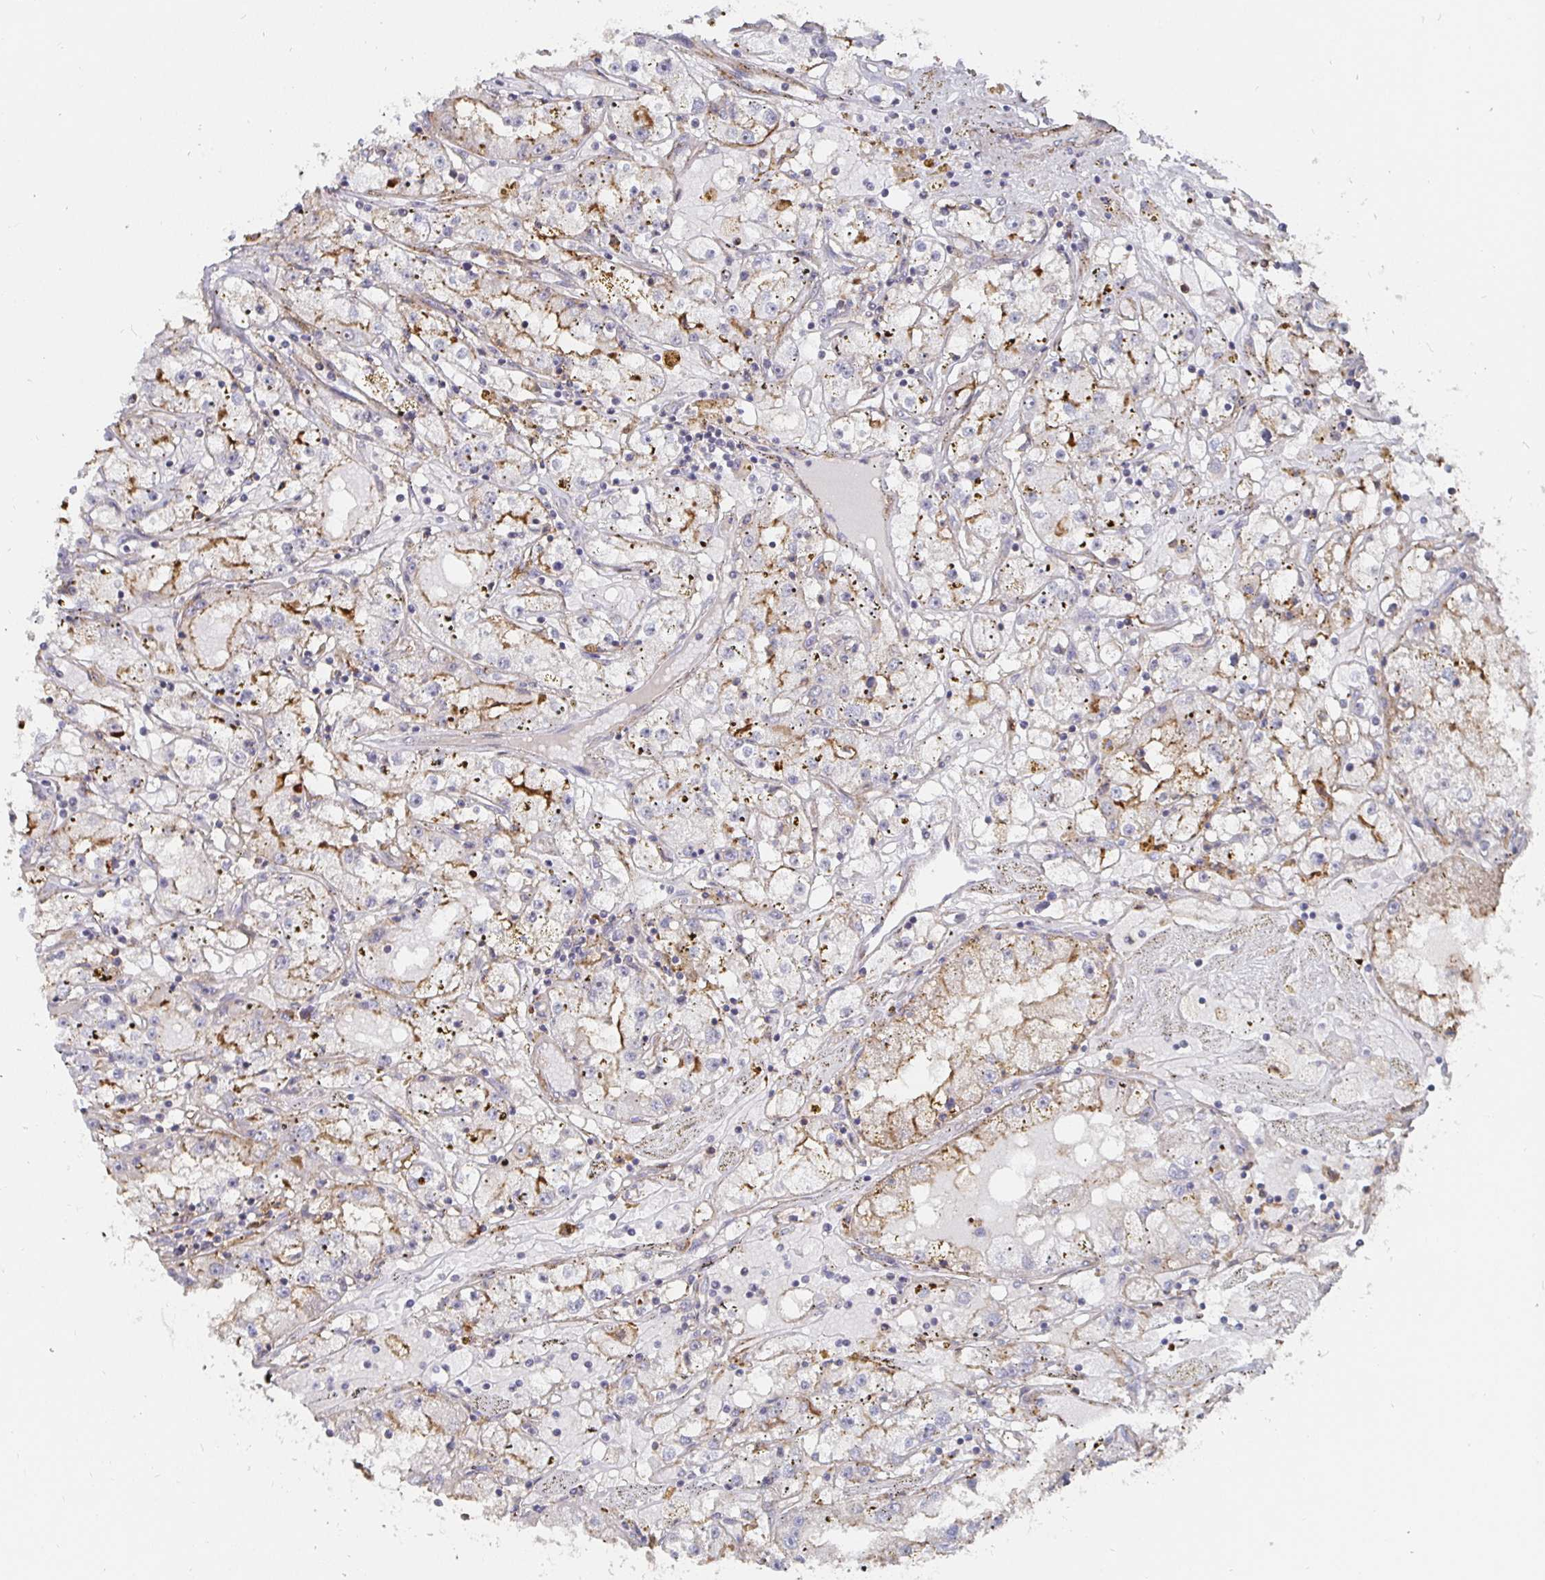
{"staining": {"intensity": "weak", "quantity": "25%-75%", "location": "cytoplasmic/membranous"}, "tissue": "renal cancer", "cell_type": "Tumor cells", "image_type": "cancer", "snomed": [{"axis": "morphology", "description": "Adenocarcinoma, NOS"}, {"axis": "topography", "description": "Kidney"}], "caption": "Immunohistochemistry image of neoplastic tissue: adenocarcinoma (renal) stained using immunohistochemistry (IHC) exhibits low levels of weak protein expression localized specifically in the cytoplasmic/membranous of tumor cells, appearing as a cytoplasmic/membranous brown color.", "gene": "GJA4", "patient": {"sex": "male", "age": 56}}